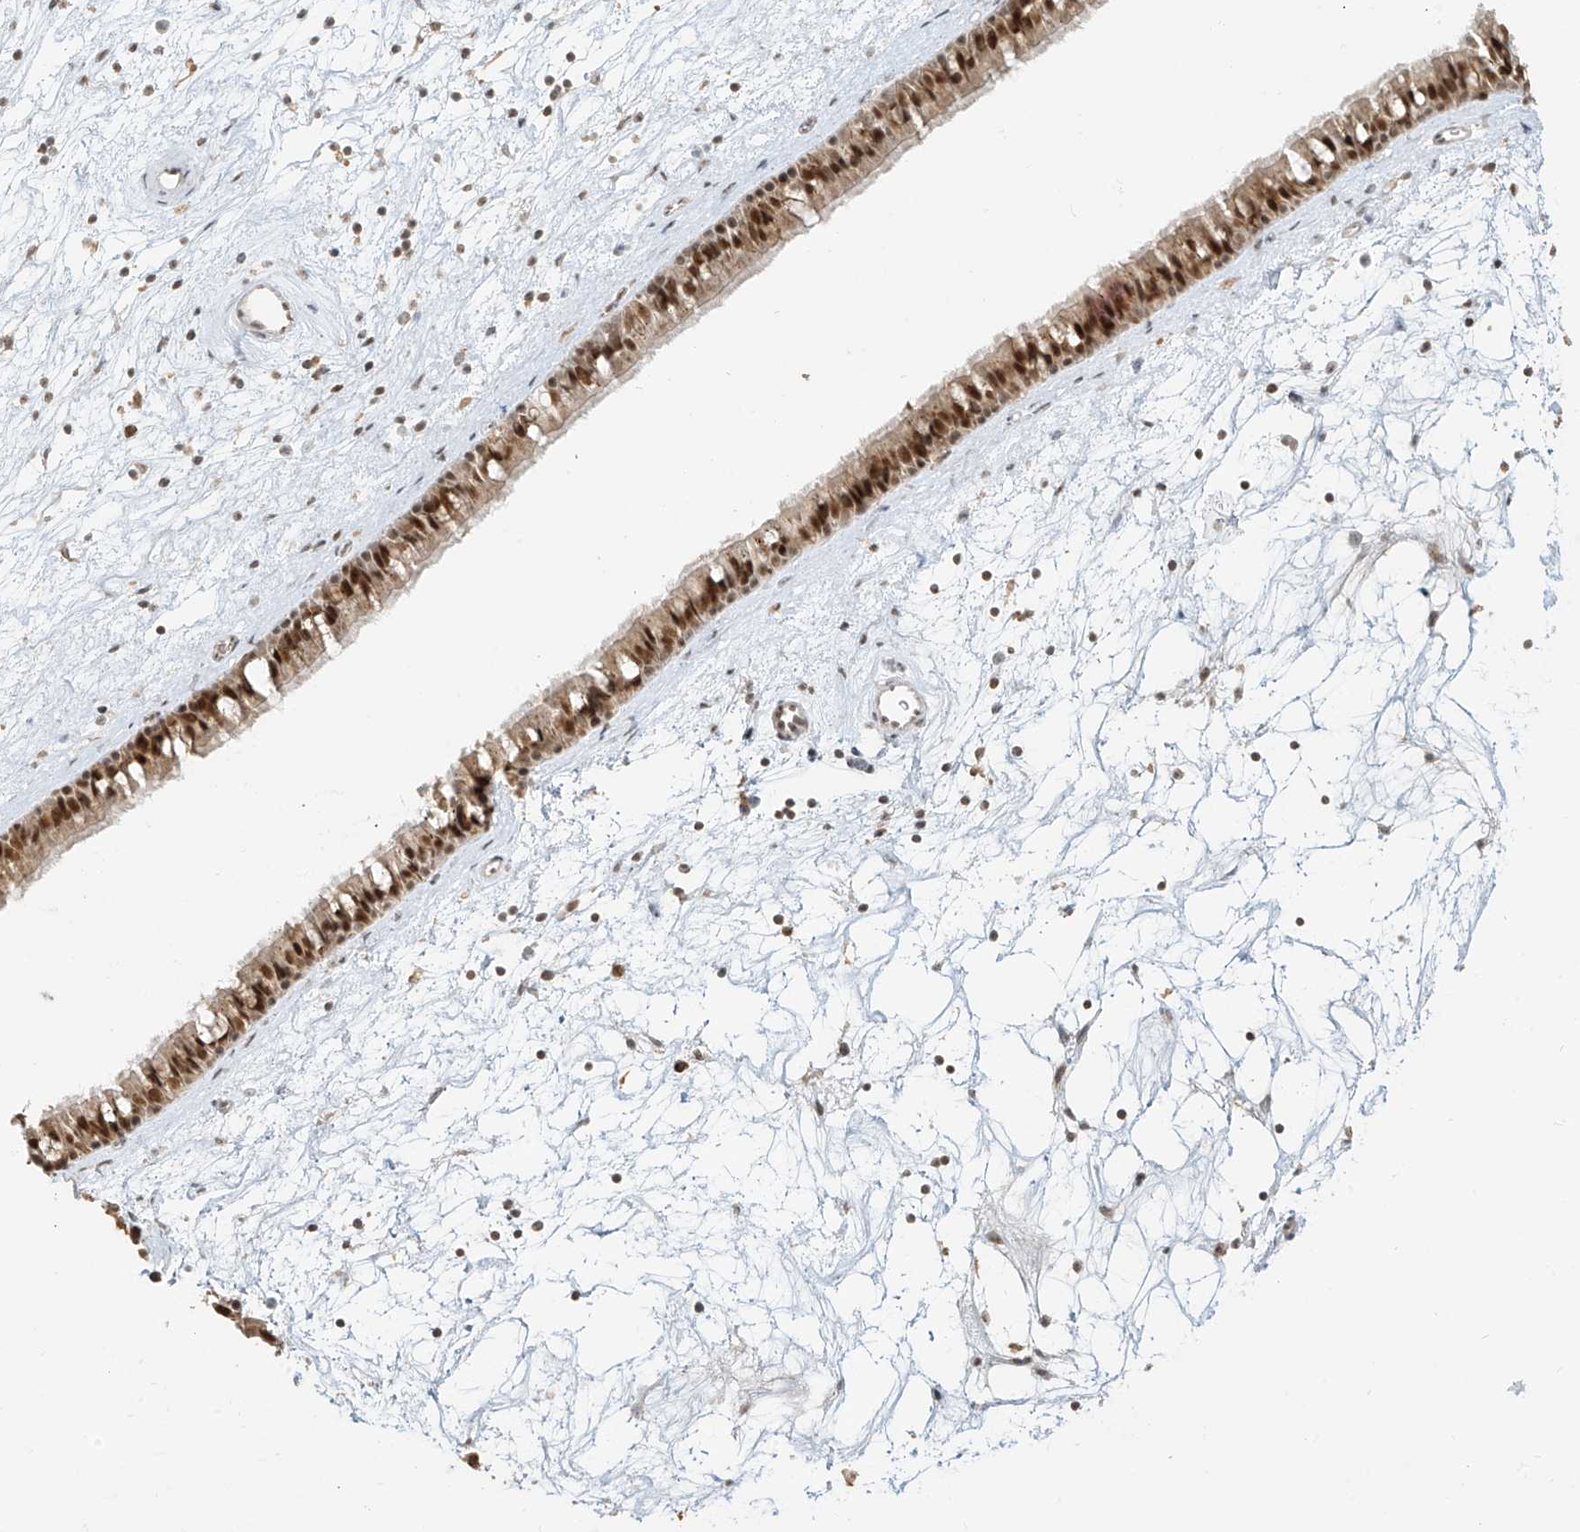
{"staining": {"intensity": "strong", "quantity": ">75%", "location": "nuclear"}, "tissue": "nasopharynx", "cell_type": "Respiratory epithelial cells", "image_type": "normal", "snomed": [{"axis": "morphology", "description": "Normal tissue, NOS"}, {"axis": "topography", "description": "Nasopharynx"}], "caption": "Protein expression analysis of normal nasopharynx demonstrates strong nuclear positivity in approximately >75% of respiratory epithelial cells.", "gene": "ZMYM2", "patient": {"sex": "male", "age": 64}}